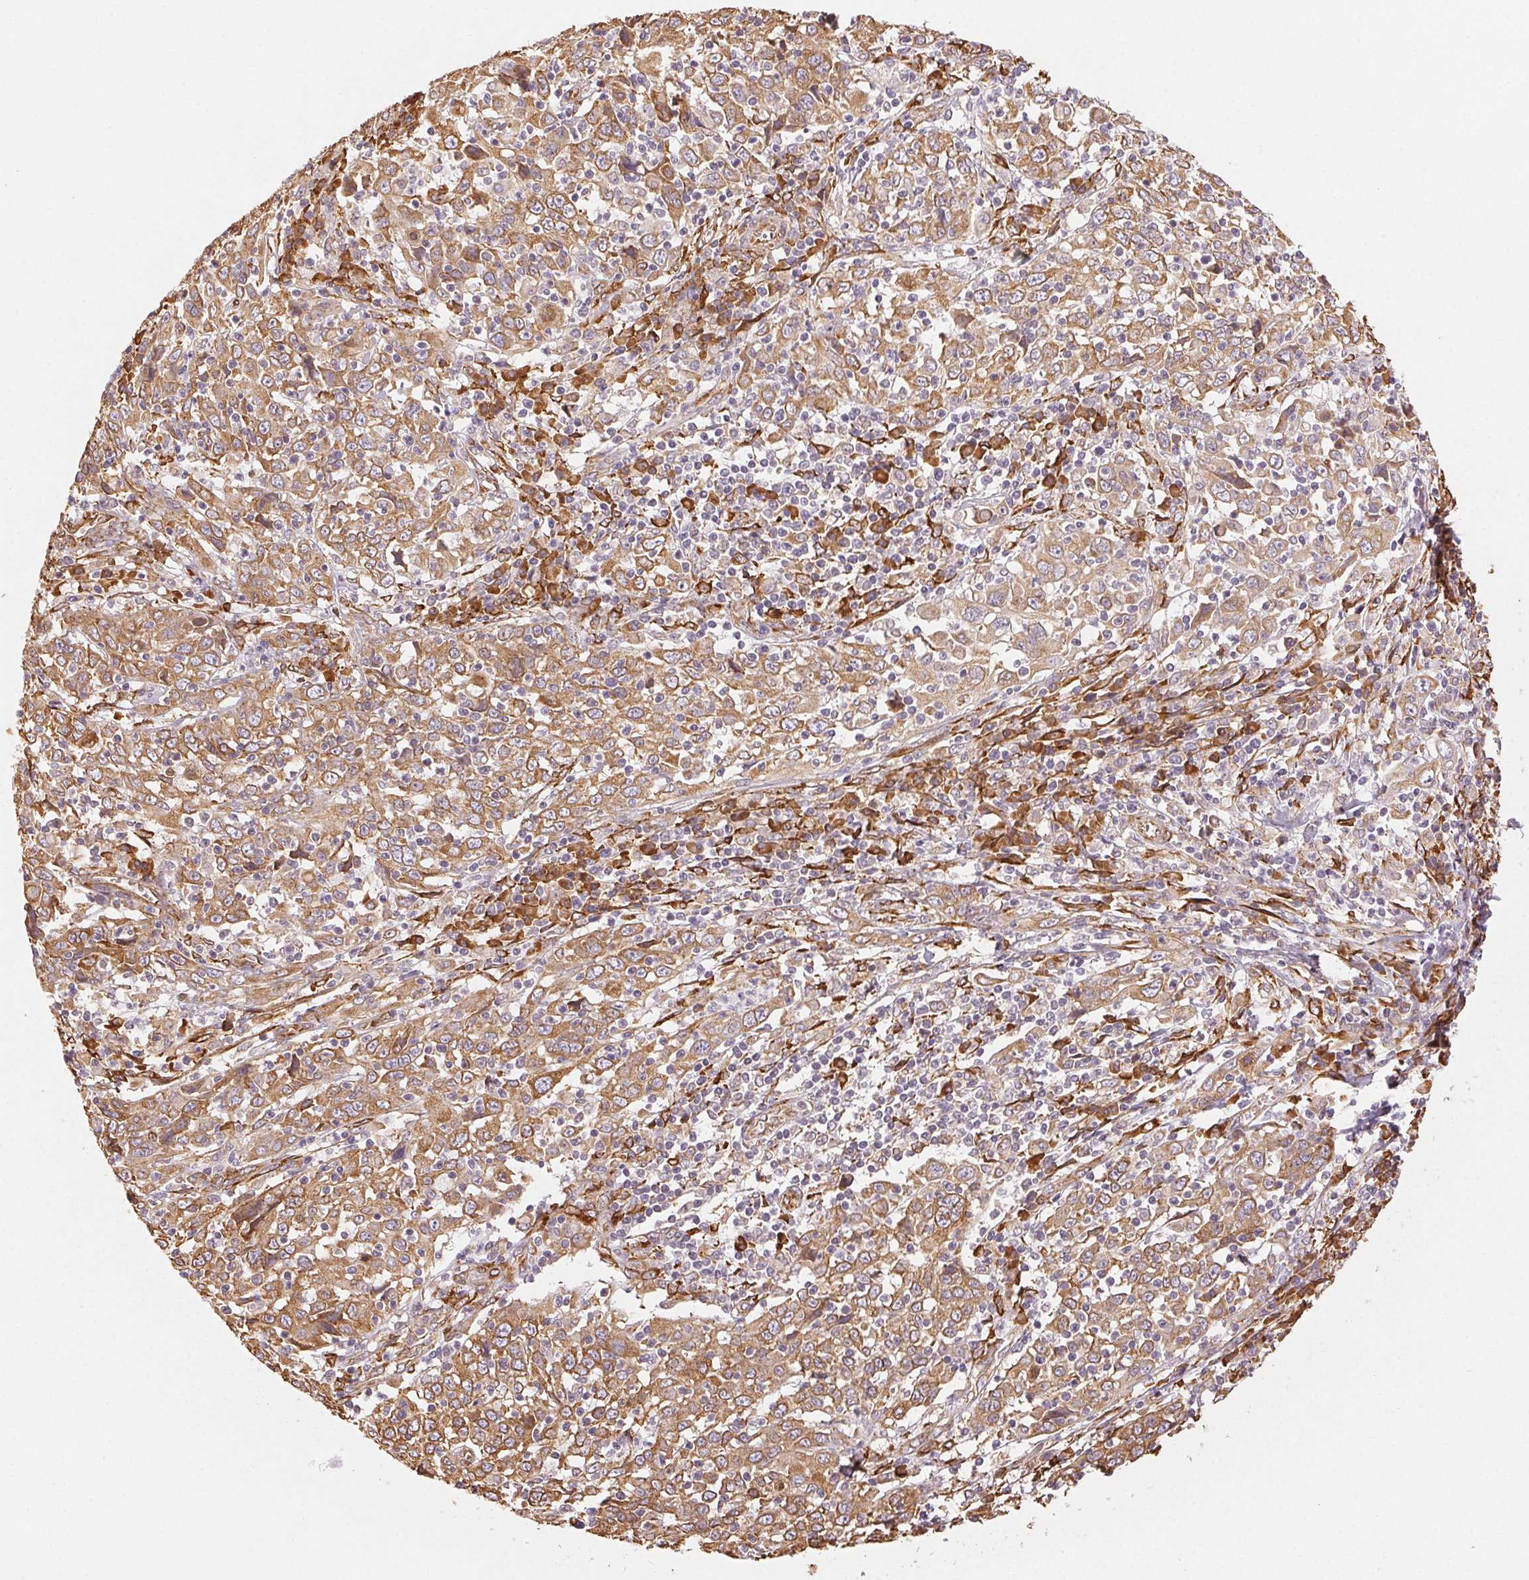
{"staining": {"intensity": "moderate", "quantity": ">75%", "location": "cytoplasmic/membranous"}, "tissue": "cervical cancer", "cell_type": "Tumor cells", "image_type": "cancer", "snomed": [{"axis": "morphology", "description": "Squamous cell carcinoma, NOS"}, {"axis": "topography", "description": "Cervix"}], "caption": "The micrograph shows staining of squamous cell carcinoma (cervical), revealing moderate cytoplasmic/membranous protein staining (brown color) within tumor cells.", "gene": "RCN3", "patient": {"sex": "female", "age": 46}}